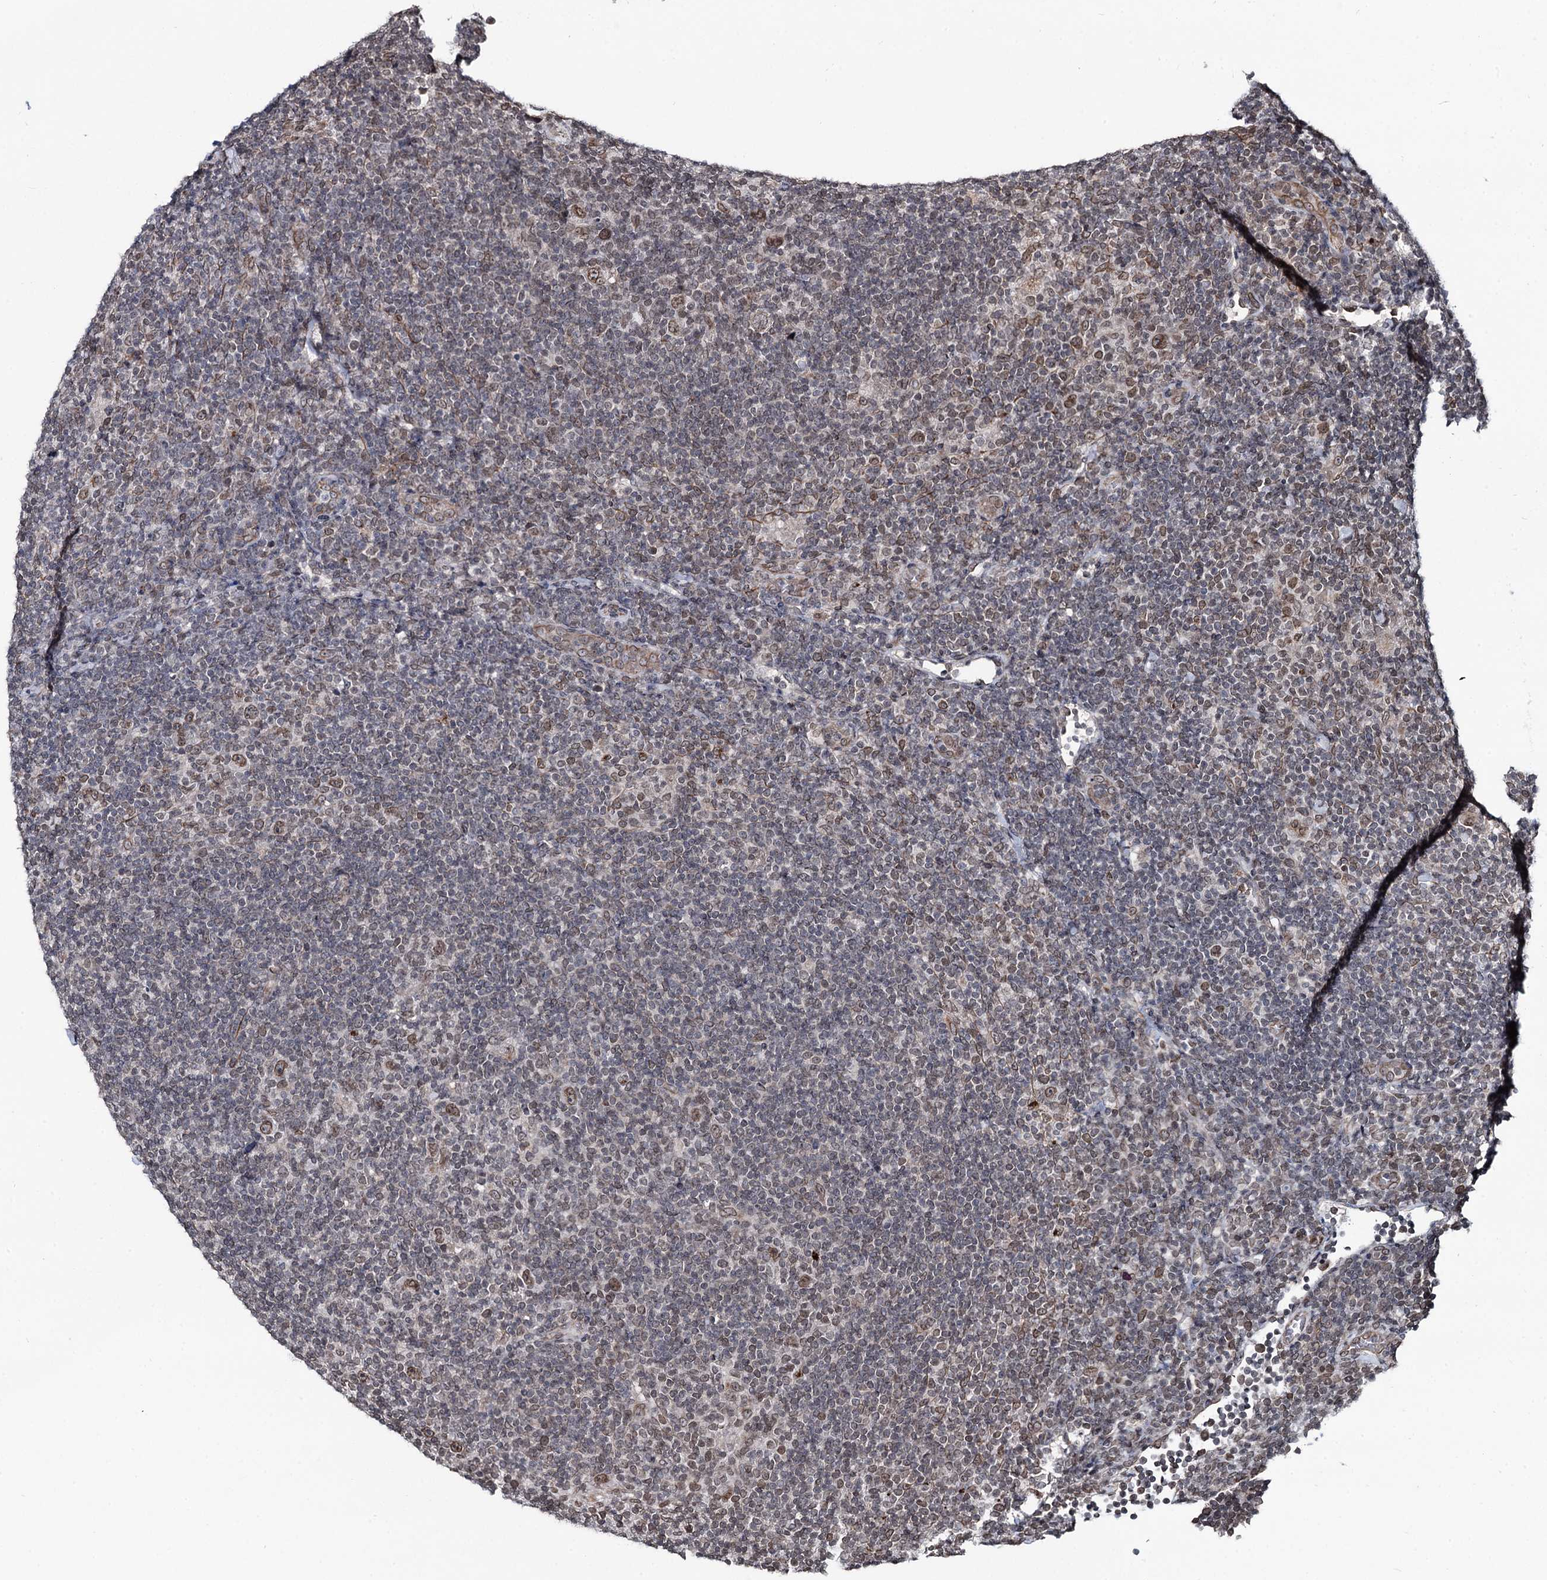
{"staining": {"intensity": "moderate", "quantity": ">75%", "location": "cytoplasmic/membranous,nuclear"}, "tissue": "lymphoma", "cell_type": "Tumor cells", "image_type": "cancer", "snomed": [{"axis": "morphology", "description": "Hodgkin's disease, NOS"}, {"axis": "topography", "description": "Lymph node"}], "caption": "A high-resolution histopathology image shows immunohistochemistry staining of Hodgkin's disease, which demonstrates moderate cytoplasmic/membranous and nuclear expression in approximately >75% of tumor cells. (brown staining indicates protein expression, while blue staining denotes nuclei).", "gene": "RNF6", "patient": {"sex": "female", "age": 57}}